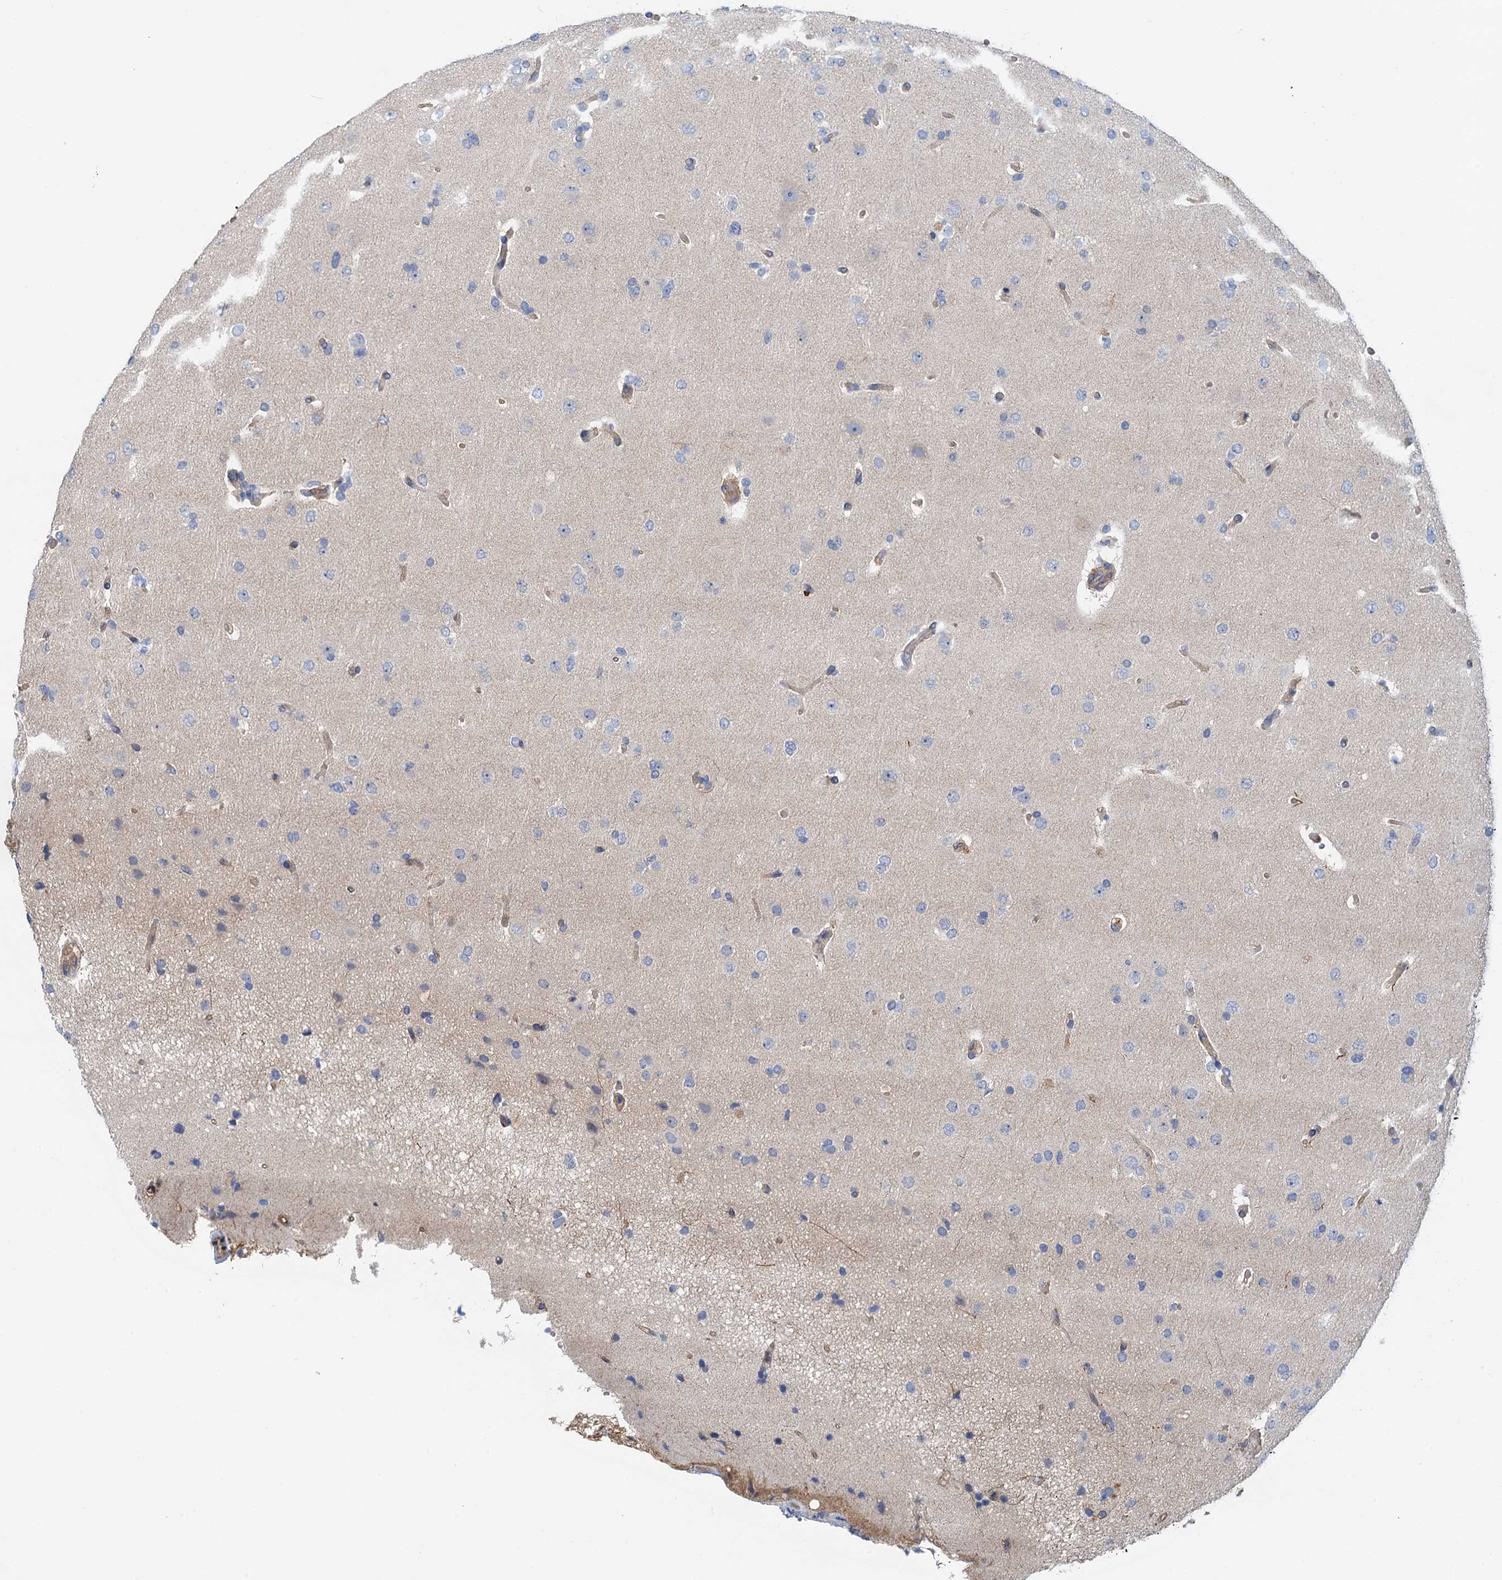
{"staining": {"intensity": "negative", "quantity": "none", "location": "none"}, "tissue": "glioma", "cell_type": "Tumor cells", "image_type": "cancer", "snomed": [{"axis": "morphology", "description": "Glioma, malignant, High grade"}, {"axis": "topography", "description": "Brain"}], "caption": "High magnification brightfield microscopy of glioma stained with DAB (3,3'-diaminobenzidine) (brown) and counterstained with hematoxylin (blue): tumor cells show no significant positivity. Brightfield microscopy of immunohistochemistry (IHC) stained with DAB (3,3'-diaminobenzidine) (brown) and hematoxylin (blue), captured at high magnification.", "gene": "ROGDI", "patient": {"sex": "male", "age": 72}}